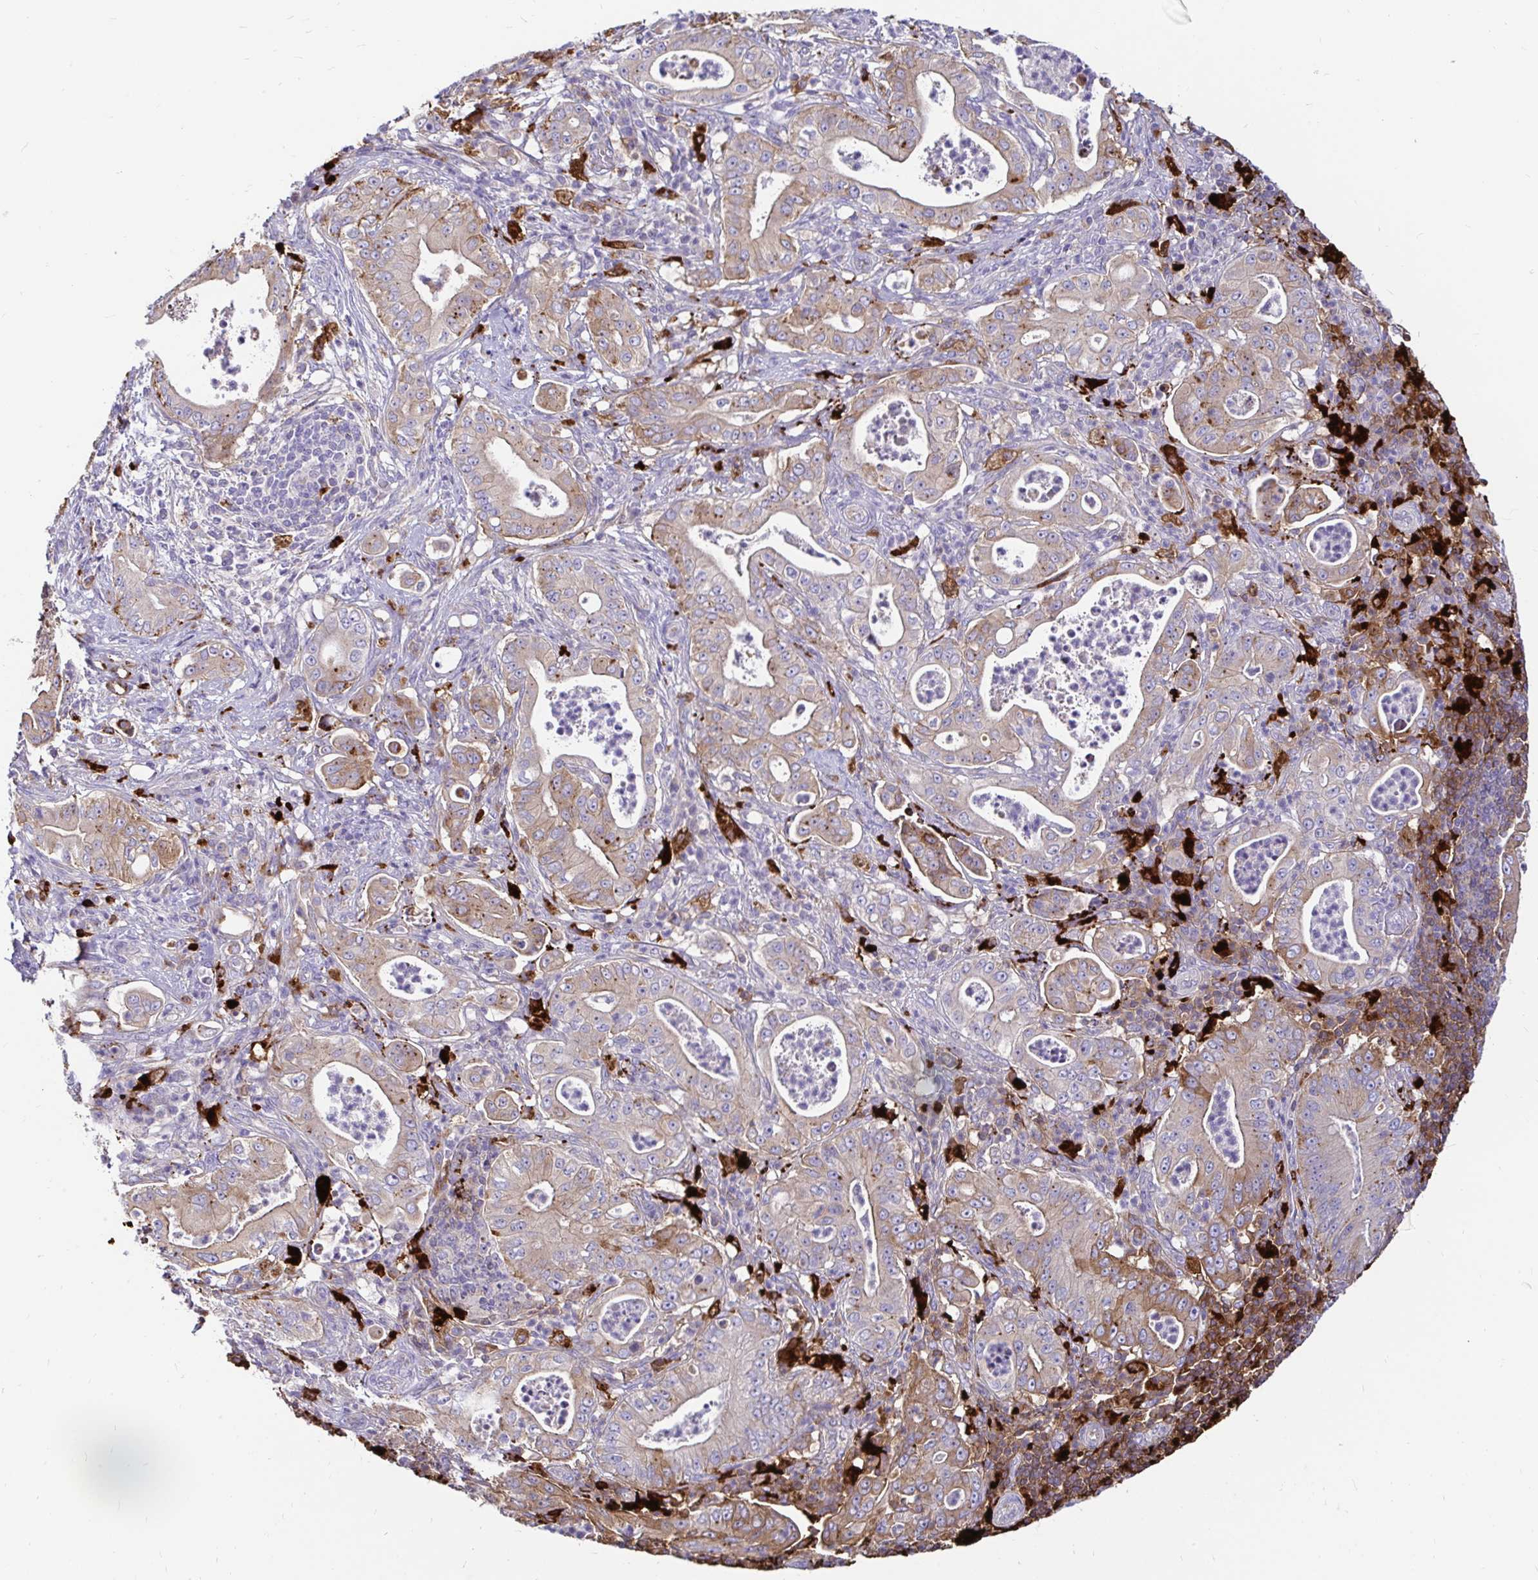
{"staining": {"intensity": "weak", "quantity": "25%-75%", "location": "cytoplasmic/membranous"}, "tissue": "pancreatic cancer", "cell_type": "Tumor cells", "image_type": "cancer", "snomed": [{"axis": "morphology", "description": "Adenocarcinoma, NOS"}, {"axis": "topography", "description": "Pancreas"}], "caption": "Tumor cells display low levels of weak cytoplasmic/membranous expression in about 25%-75% of cells in human pancreatic adenocarcinoma.", "gene": "FUCA1", "patient": {"sex": "male", "age": 71}}